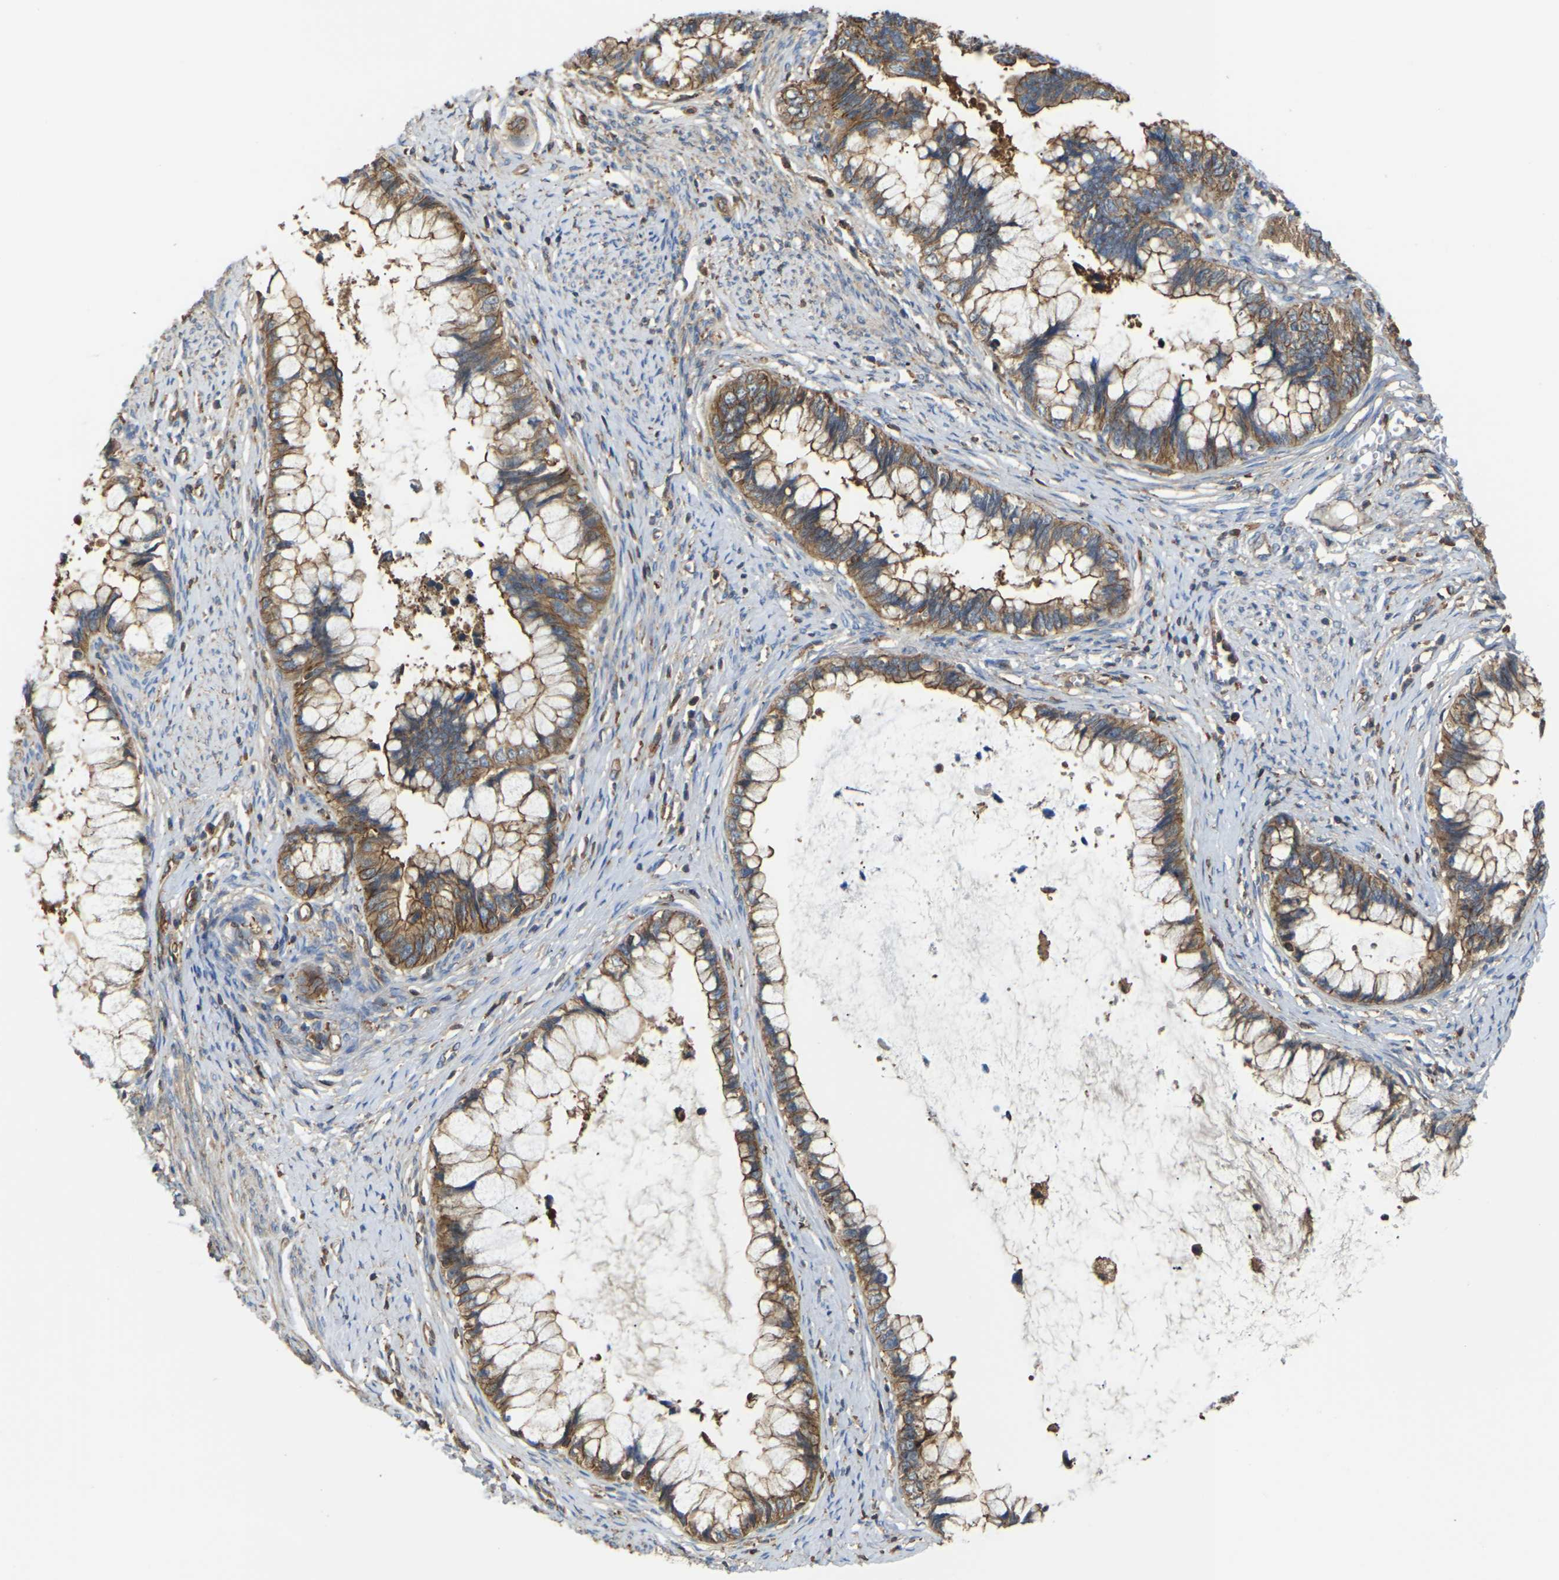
{"staining": {"intensity": "moderate", "quantity": ">75%", "location": "cytoplasmic/membranous"}, "tissue": "cervical cancer", "cell_type": "Tumor cells", "image_type": "cancer", "snomed": [{"axis": "morphology", "description": "Adenocarcinoma, NOS"}, {"axis": "topography", "description": "Cervix"}], "caption": "Immunohistochemical staining of cervical adenocarcinoma demonstrates medium levels of moderate cytoplasmic/membranous protein expression in about >75% of tumor cells.", "gene": "IQGAP1", "patient": {"sex": "female", "age": 44}}